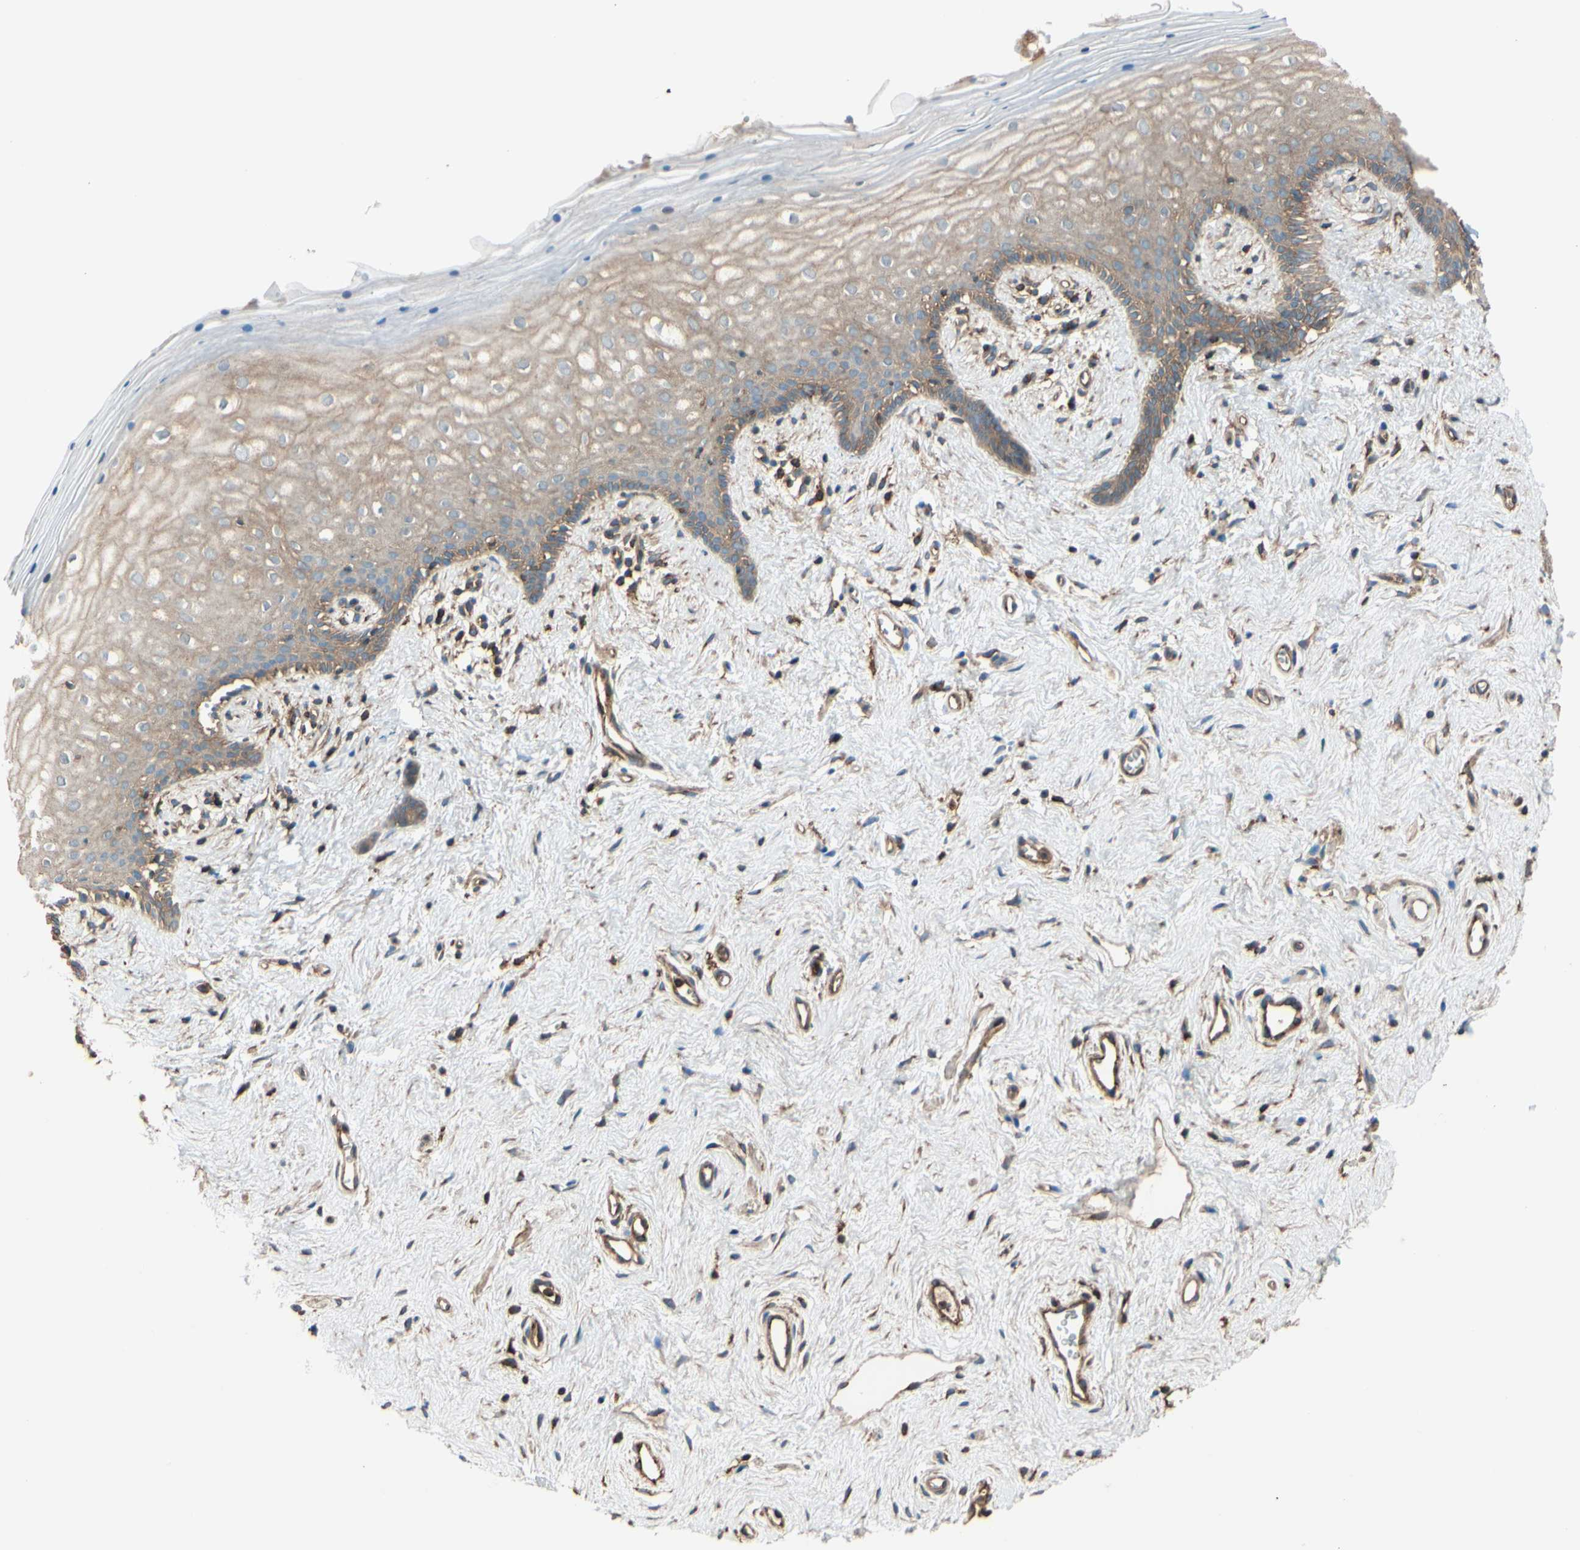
{"staining": {"intensity": "weak", "quantity": "25%-75%", "location": "cytoplasmic/membranous"}, "tissue": "vagina", "cell_type": "Squamous epithelial cells", "image_type": "normal", "snomed": [{"axis": "morphology", "description": "Normal tissue, NOS"}, {"axis": "topography", "description": "Vagina"}], "caption": "DAB (3,3'-diaminobenzidine) immunohistochemical staining of benign vagina displays weak cytoplasmic/membranous protein expression in about 25%-75% of squamous epithelial cells.", "gene": "EPS15", "patient": {"sex": "female", "age": 44}}